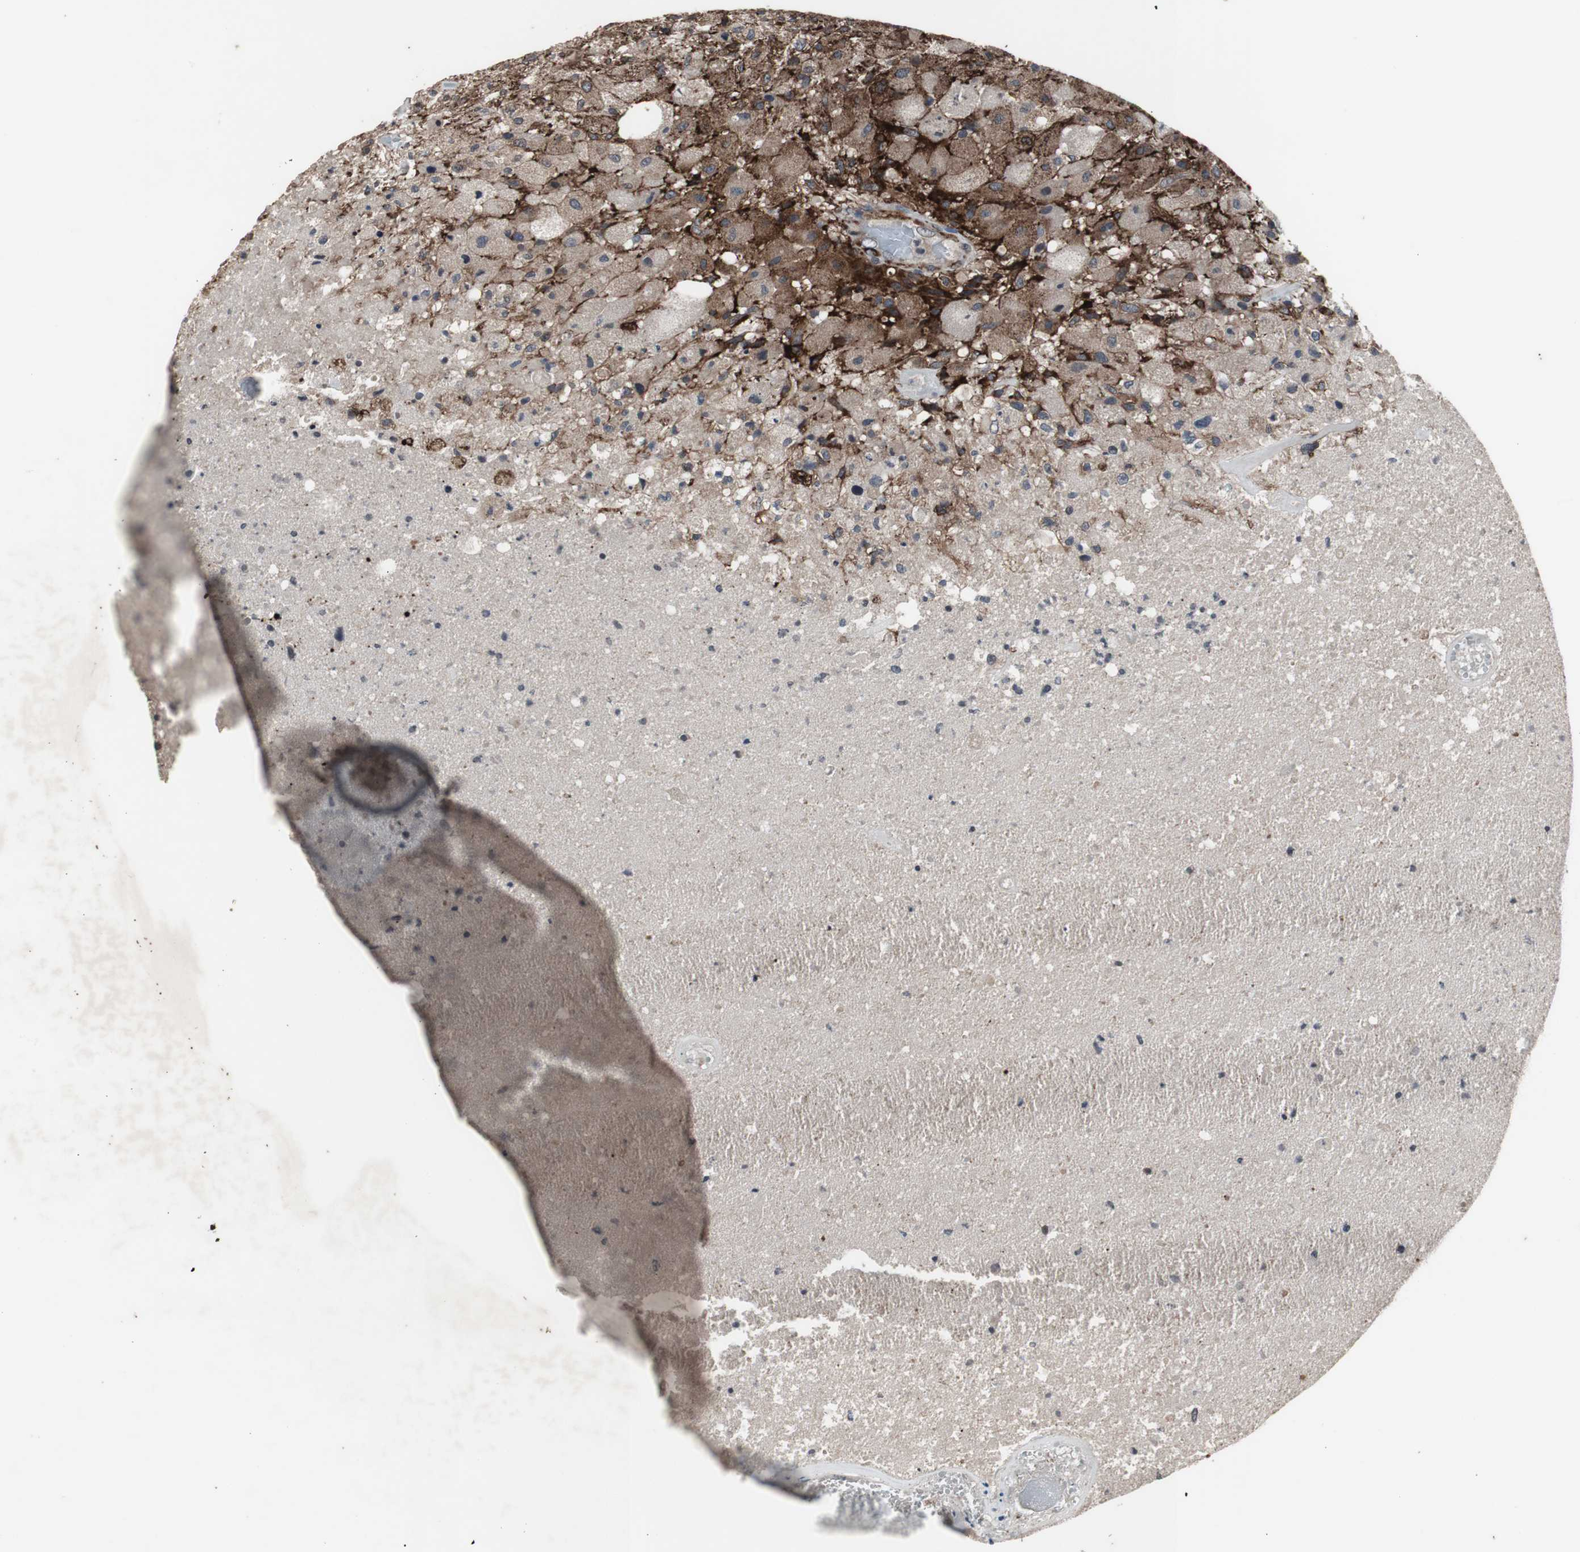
{"staining": {"intensity": "weak", "quantity": ">75%", "location": "cytoplasmic/membranous"}, "tissue": "glioma", "cell_type": "Tumor cells", "image_type": "cancer", "snomed": [{"axis": "morphology", "description": "Normal tissue, NOS"}, {"axis": "morphology", "description": "Glioma, malignant, High grade"}, {"axis": "topography", "description": "Cerebral cortex"}], "caption": "IHC staining of glioma, which shows low levels of weak cytoplasmic/membranous expression in about >75% of tumor cells indicating weak cytoplasmic/membranous protein positivity. The staining was performed using DAB (3,3'-diaminobenzidine) (brown) for protein detection and nuclei were counterstained in hematoxylin (blue).", "gene": "CRADD", "patient": {"sex": "male", "age": 77}}